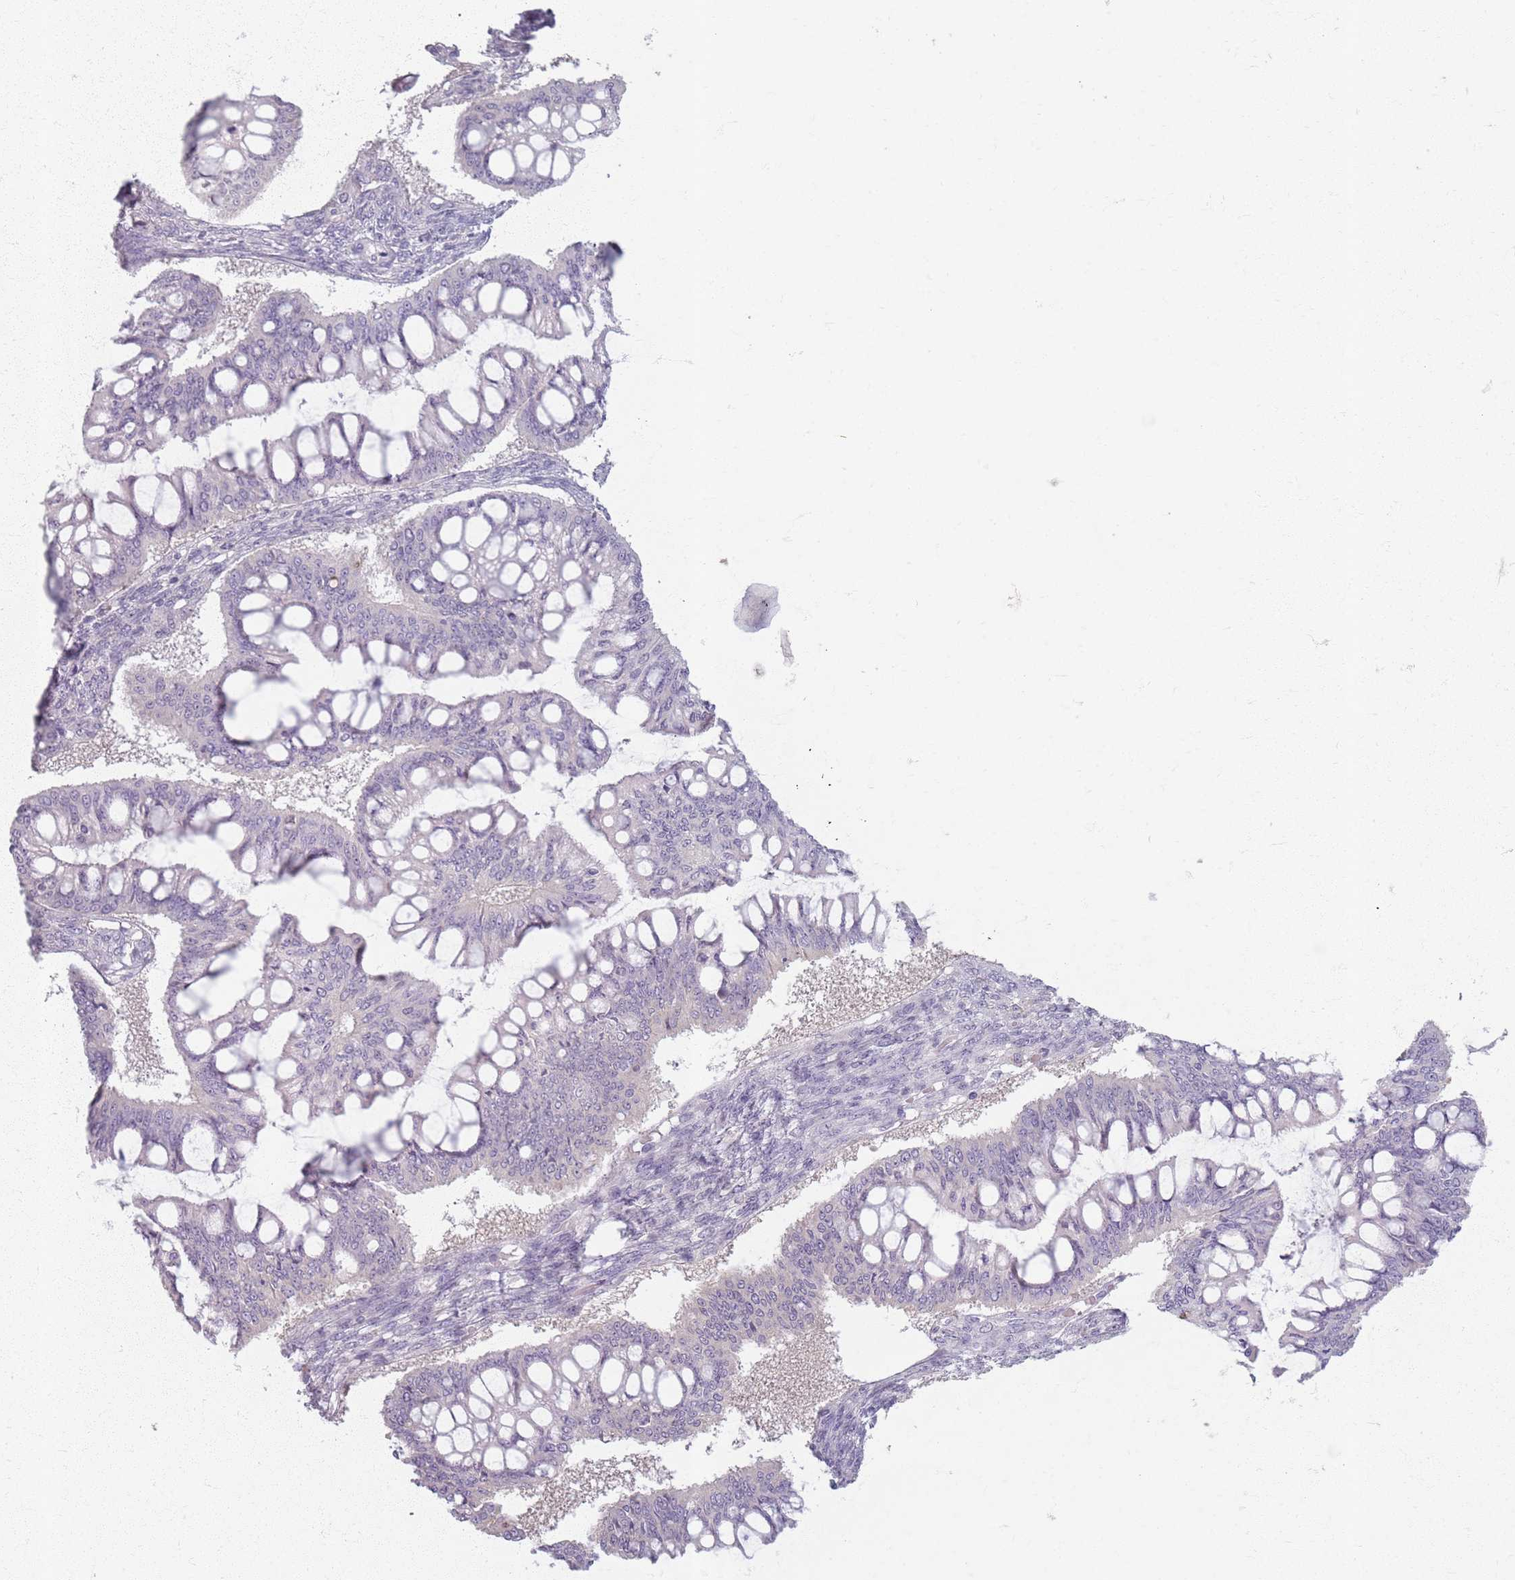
{"staining": {"intensity": "negative", "quantity": "none", "location": "none"}, "tissue": "ovarian cancer", "cell_type": "Tumor cells", "image_type": "cancer", "snomed": [{"axis": "morphology", "description": "Cystadenocarcinoma, mucinous, NOS"}, {"axis": "topography", "description": "Ovary"}], "caption": "Immunohistochemical staining of human ovarian cancer reveals no significant positivity in tumor cells. (IHC, brightfield microscopy, high magnification).", "gene": "CRIPT", "patient": {"sex": "female", "age": 73}}